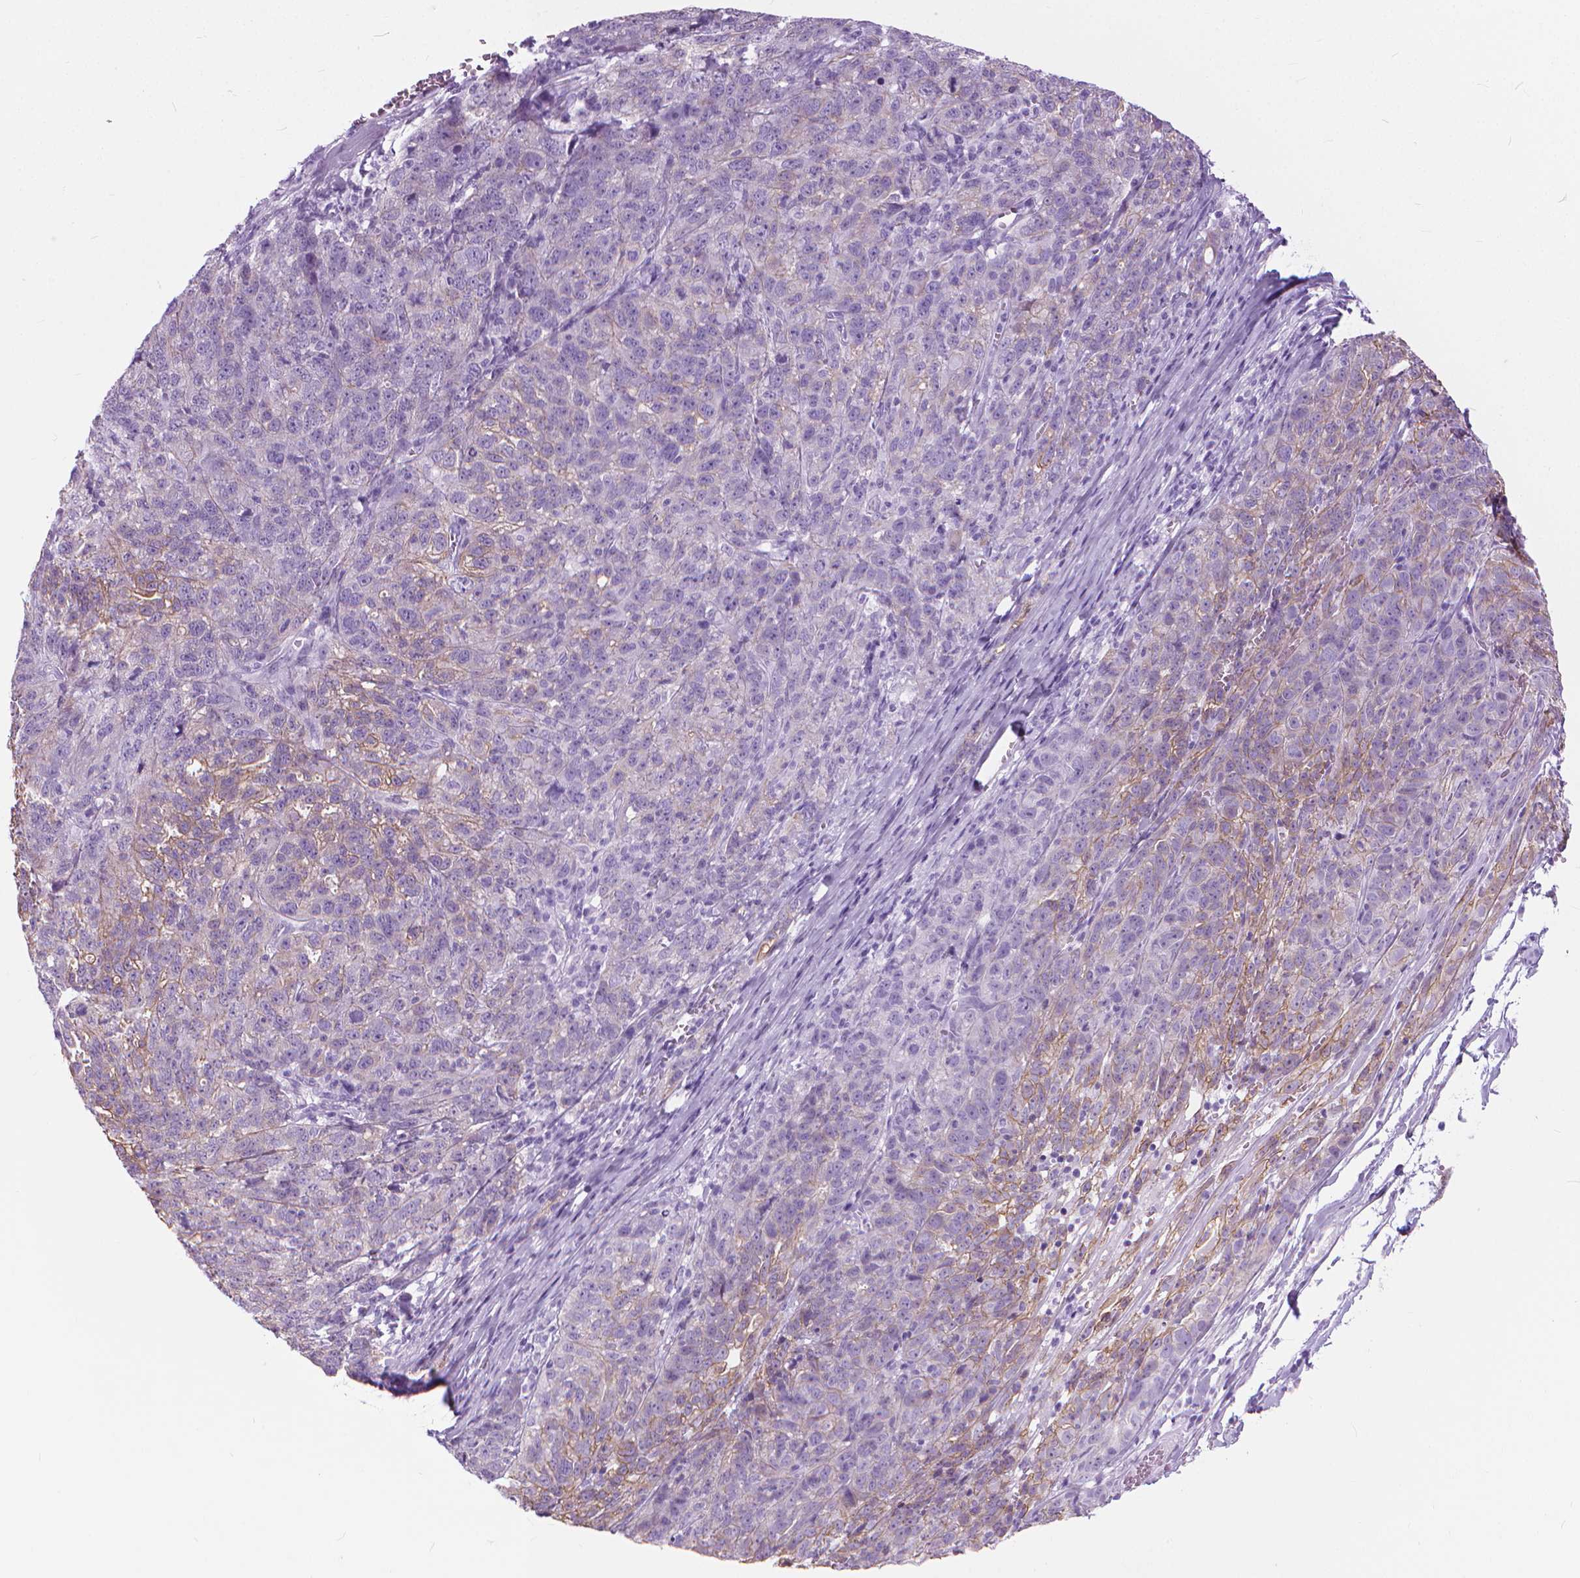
{"staining": {"intensity": "weak", "quantity": "<25%", "location": "cytoplasmic/membranous"}, "tissue": "ovarian cancer", "cell_type": "Tumor cells", "image_type": "cancer", "snomed": [{"axis": "morphology", "description": "Cystadenocarcinoma, serous, NOS"}, {"axis": "topography", "description": "Ovary"}], "caption": "Ovarian cancer (serous cystadenocarcinoma) stained for a protein using immunohistochemistry reveals no positivity tumor cells.", "gene": "HTR2B", "patient": {"sex": "female", "age": 71}}